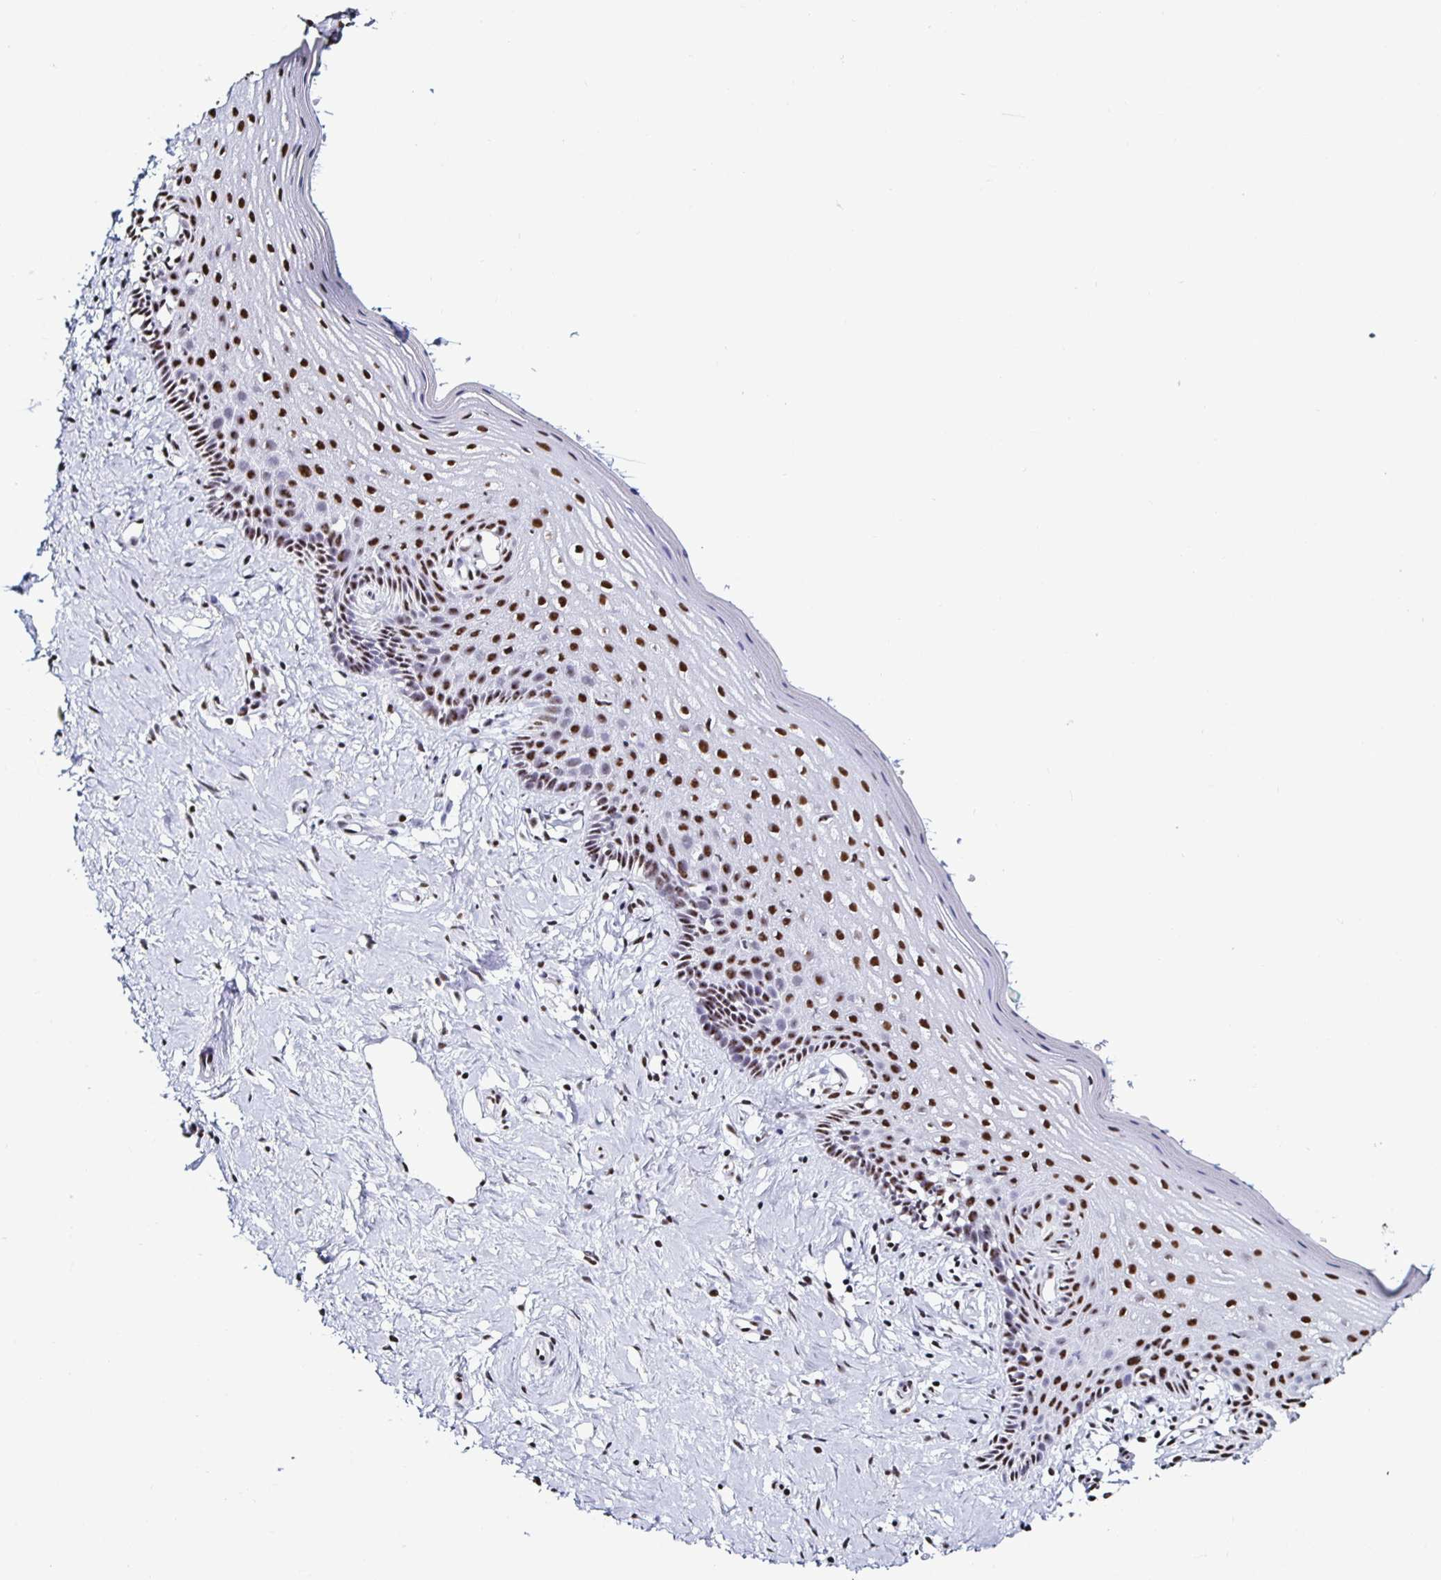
{"staining": {"intensity": "strong", "quantity": ">75%", "location": "nuclear"}, "tissue": "vagina", "cell_type": "Squamous epithelial cells", "image_type": "normal", "snomed": [{"axis": "morphology", "description": "Normal tissue, NOS"}, {"axis": "topography", "description": "Vagina"}], "caption": "This histopathology image reveals immunohistochemistry (IHC) staining of benign human vagina, with high strong nuclear positivity in about >75% of squamous epithelial cells.", "gene": "DDX39B", "patient": {"sex": "female", "age": 42}}